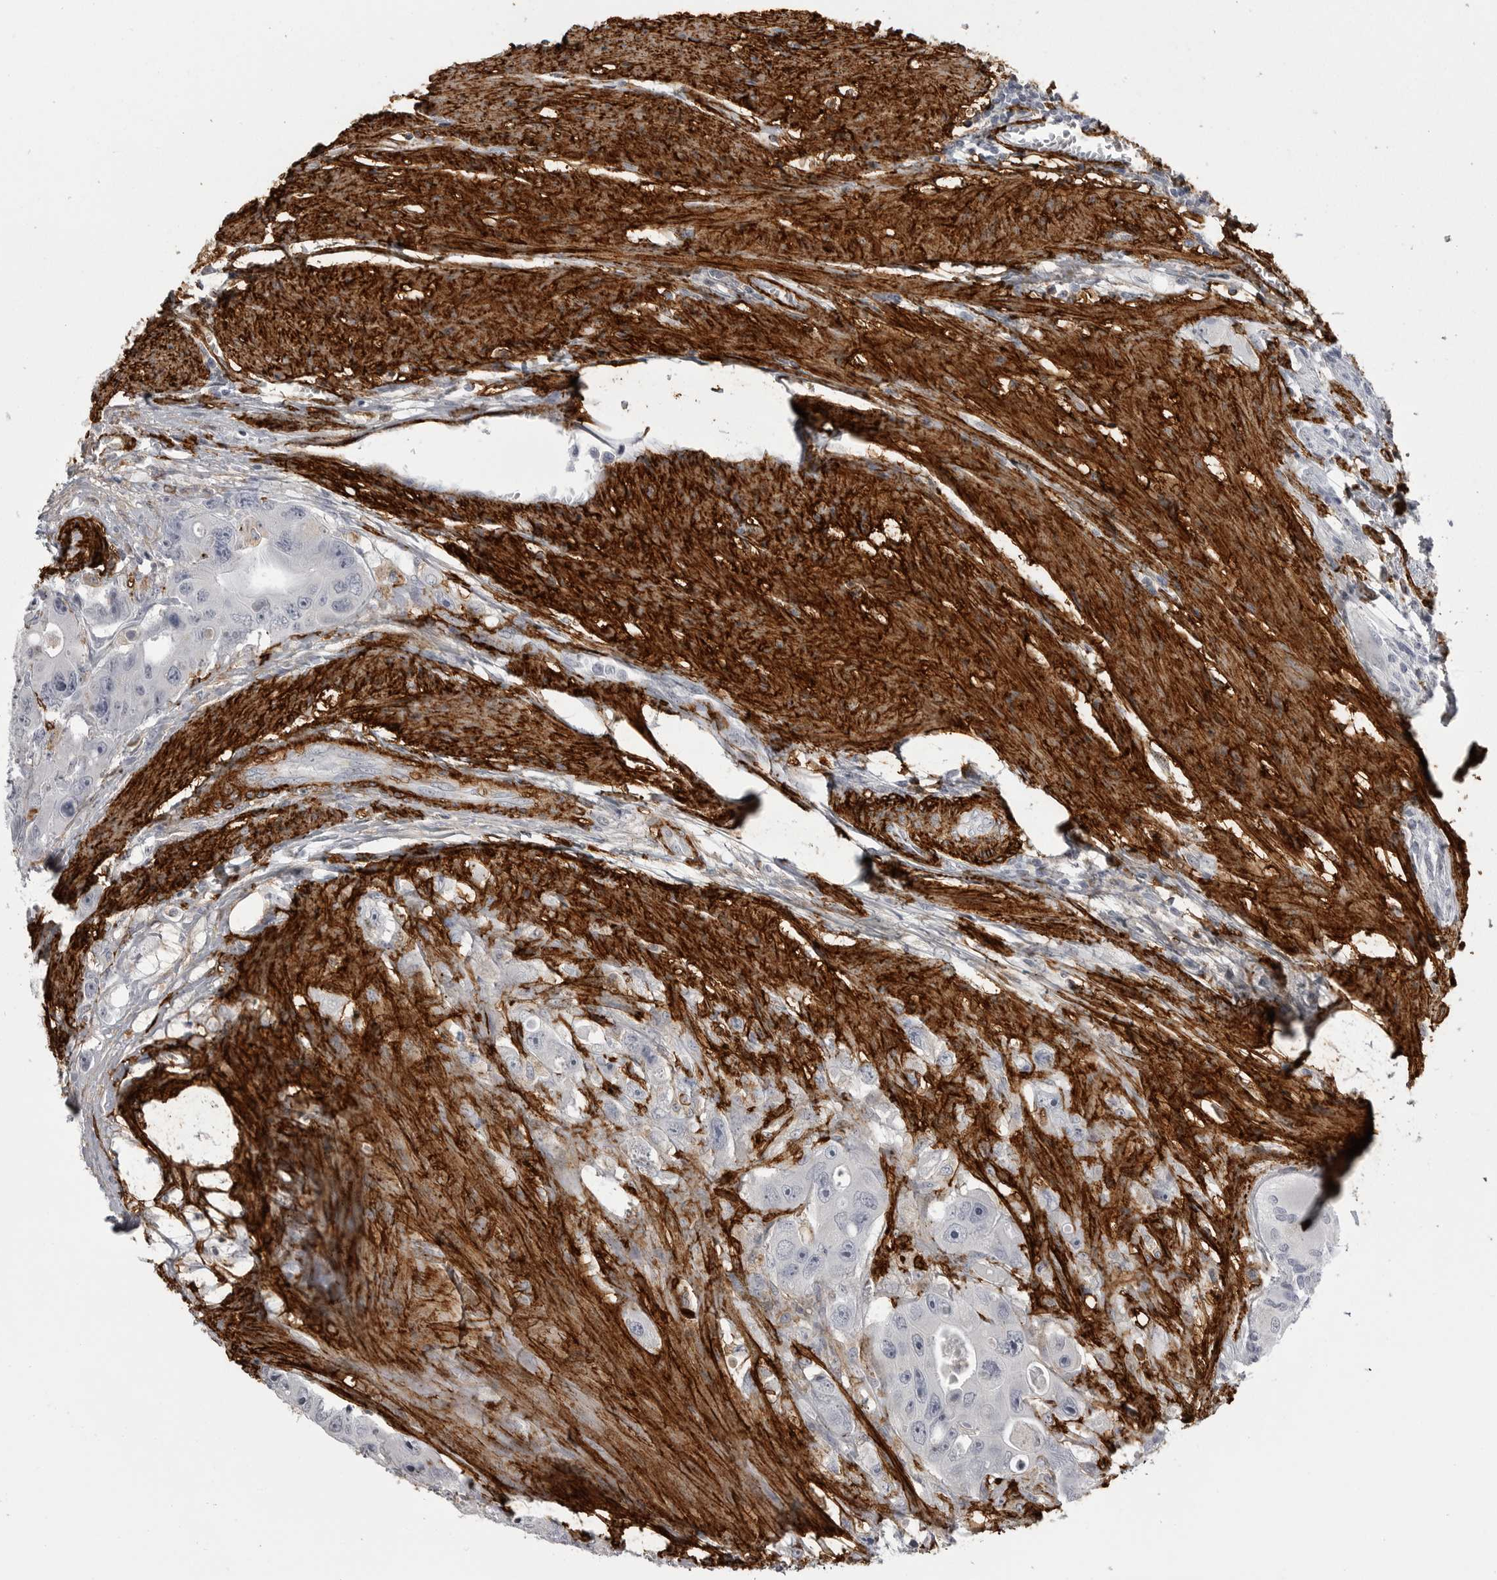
{"staining": {"intensity": "negative", "quantity": "none", "location": "none"}, "tissue": "colorectal cancer", "cell_type": "Tumor cells", "image_type": "cancer", "snomed": [{"axis": "morphology", "description": "Adenocarcinoma, NOS"}, {"axis": "topography", "description": "Colon"}], "caption": "IHC image of human colorectal cancer (adenocarcinoma) stained for a protein (brown), which exhibits no staining in tumor cells. (DAB (3,3'-diaminobenzidine) immunohistochemistry, high magnification).", "gene": "AOC3", "patient": {"sex": "female", "age": 46}}